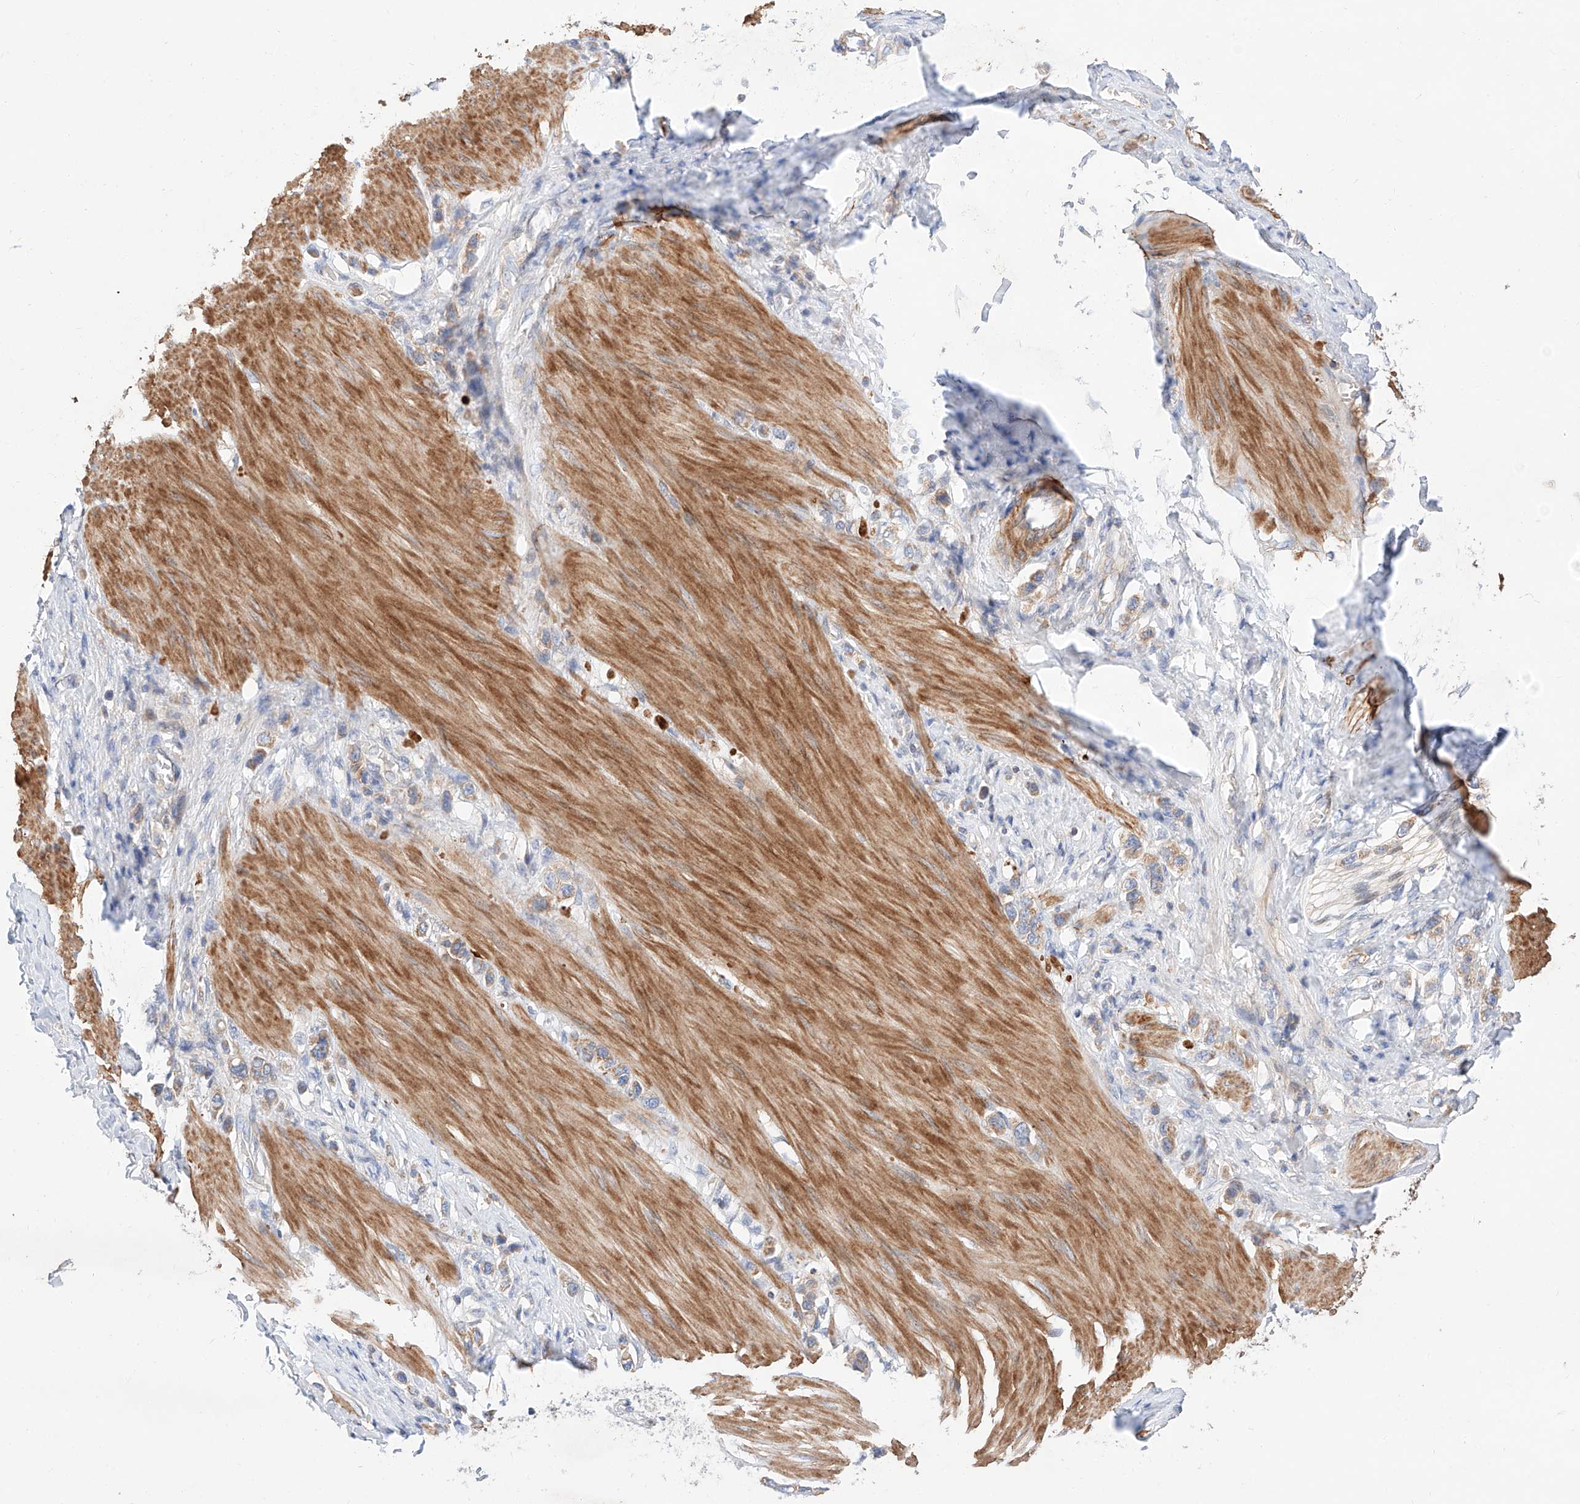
{"staining": {"intensity": "weak", "quantity": "<25%", "location": "cytoplasmic/membranous"}, "tissue": "stomach cancer", "cell_type": "Tumor cells", "image_type": "cancer", "snomed": [{"axis": "morphology", "description": "Adenocarcinoma, NOS"}, {"axis": "topography", "description": "Stomach"}], "caption": "This is an immunohistochemistry (IHC) histopathology image of stomach adenocarcinoma. There is no expression in tumor cells.", "gene": "C6orf118", "patient": {"sex": "female", "age": 65}}